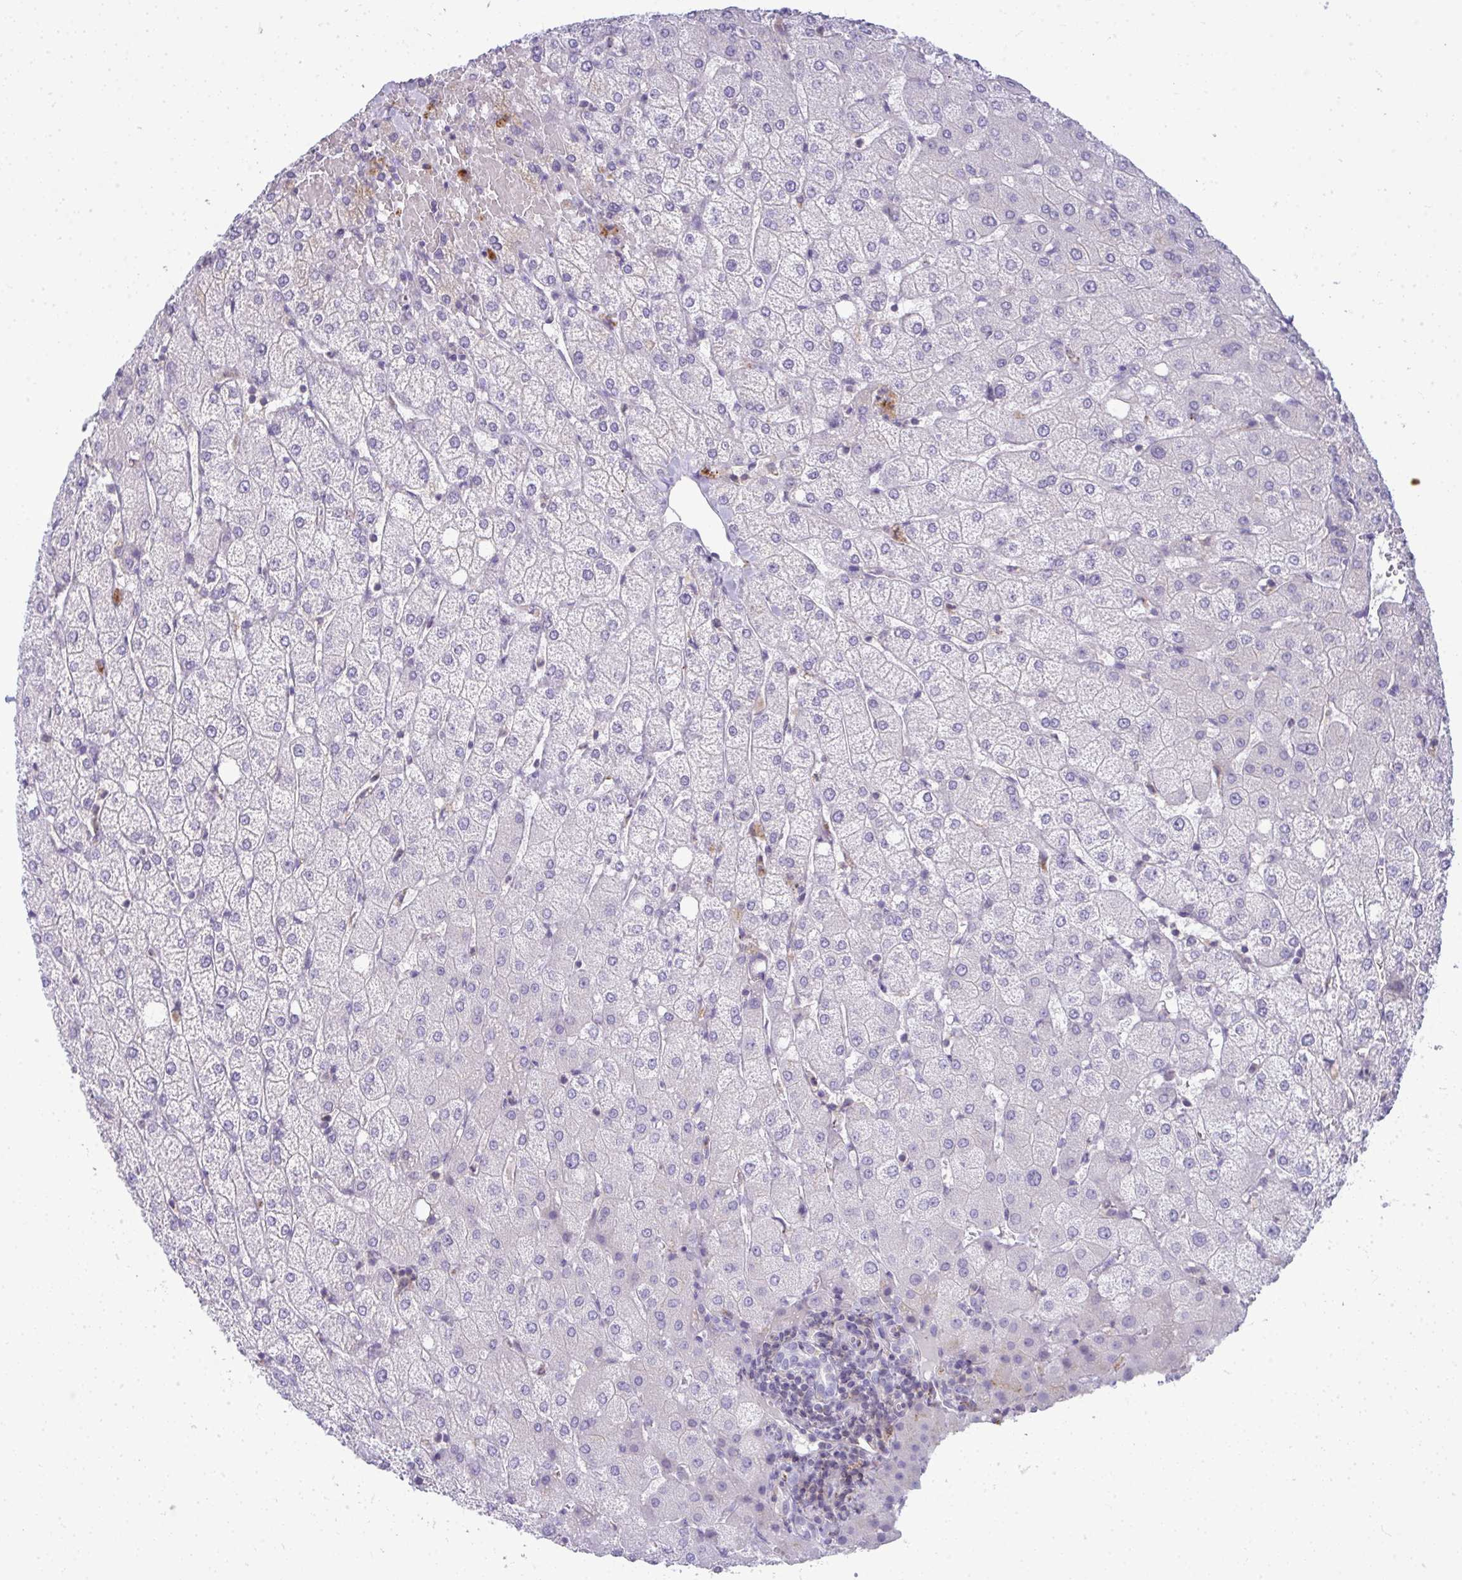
{"staining": {"intensity": "negative", "quantity": "none", "location": "none"}, "tissue": "liver", "cell_type": "Cholangiocytes", "image_type": "normal", "snomed": [{"axis": "morphology", "description": "Normal tissue, NOS"}, {"axis": "topography", "description": "Liver"}], "caption": "IHC of benign human liver displays no positivity in cholangiocytes. Brightfield microscopy of immunohistochemistry (IHC) stained with DAB (brown) and hematoxylin (blue), captured at high magnification.", "gene": "VPS4B", "patient": {"sex": "female", "age": 54}}